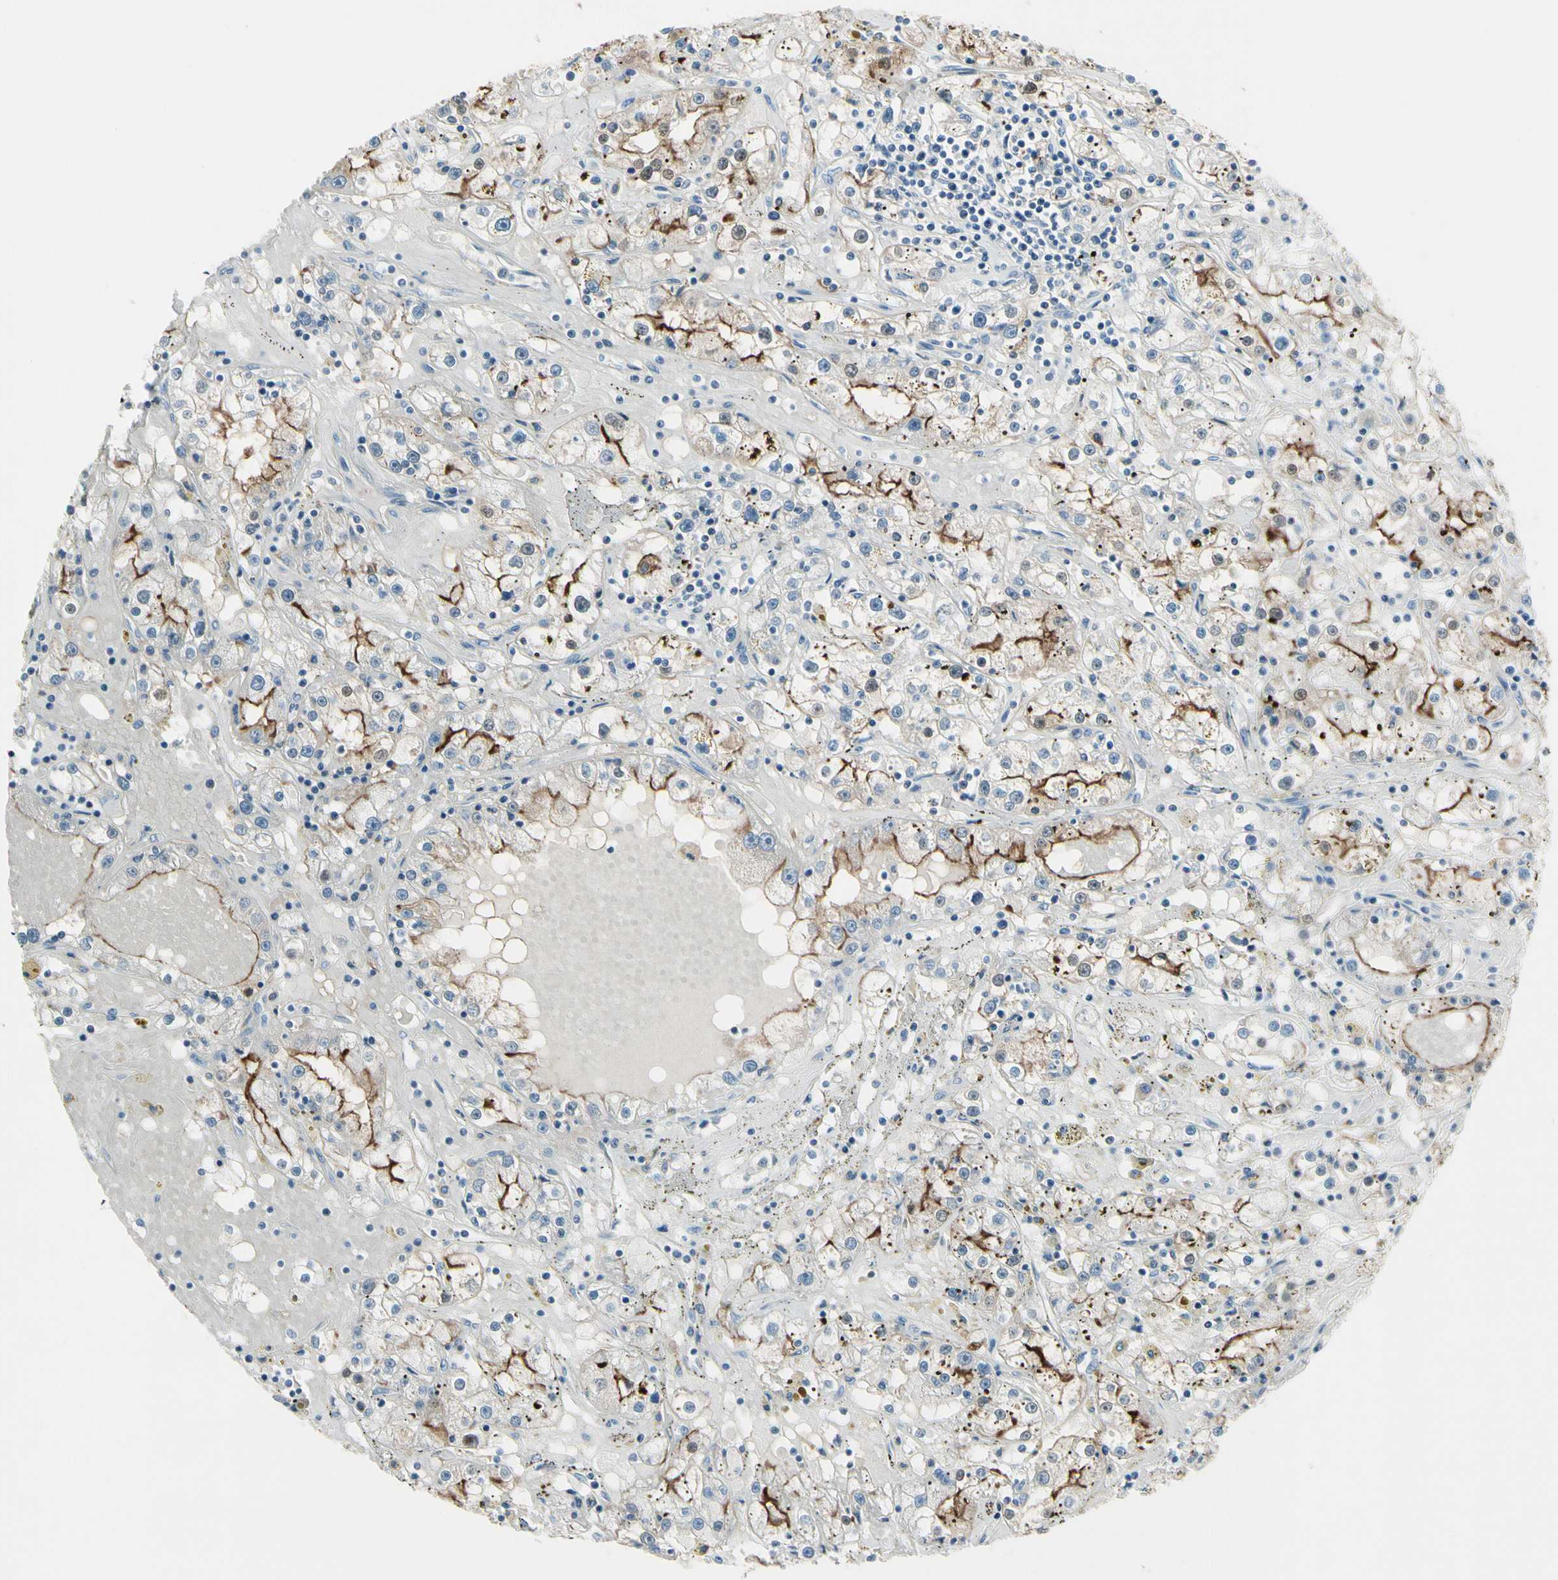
{"staining": {"intensity": "strong", "quantity": "<25%", "location": "cytoplasmic/membranous"}, "tissue": "renal cancer", "cell_type": "Tumor cells", "image_type": "cancer", "snomed": [{"axis": "morphology", "description": "Adenocarcinoma, NOS"}, {"axis": "topography", "description": "Kidney"}], "caption": "Renal cancer (adenocarcinoma) stained with a brown dye displays strong cytoplasmic/membranous positive expression in about <25% of tumor cells.", "gene": "PEBP1", "patient": {"sex": "male", "age": 56}}